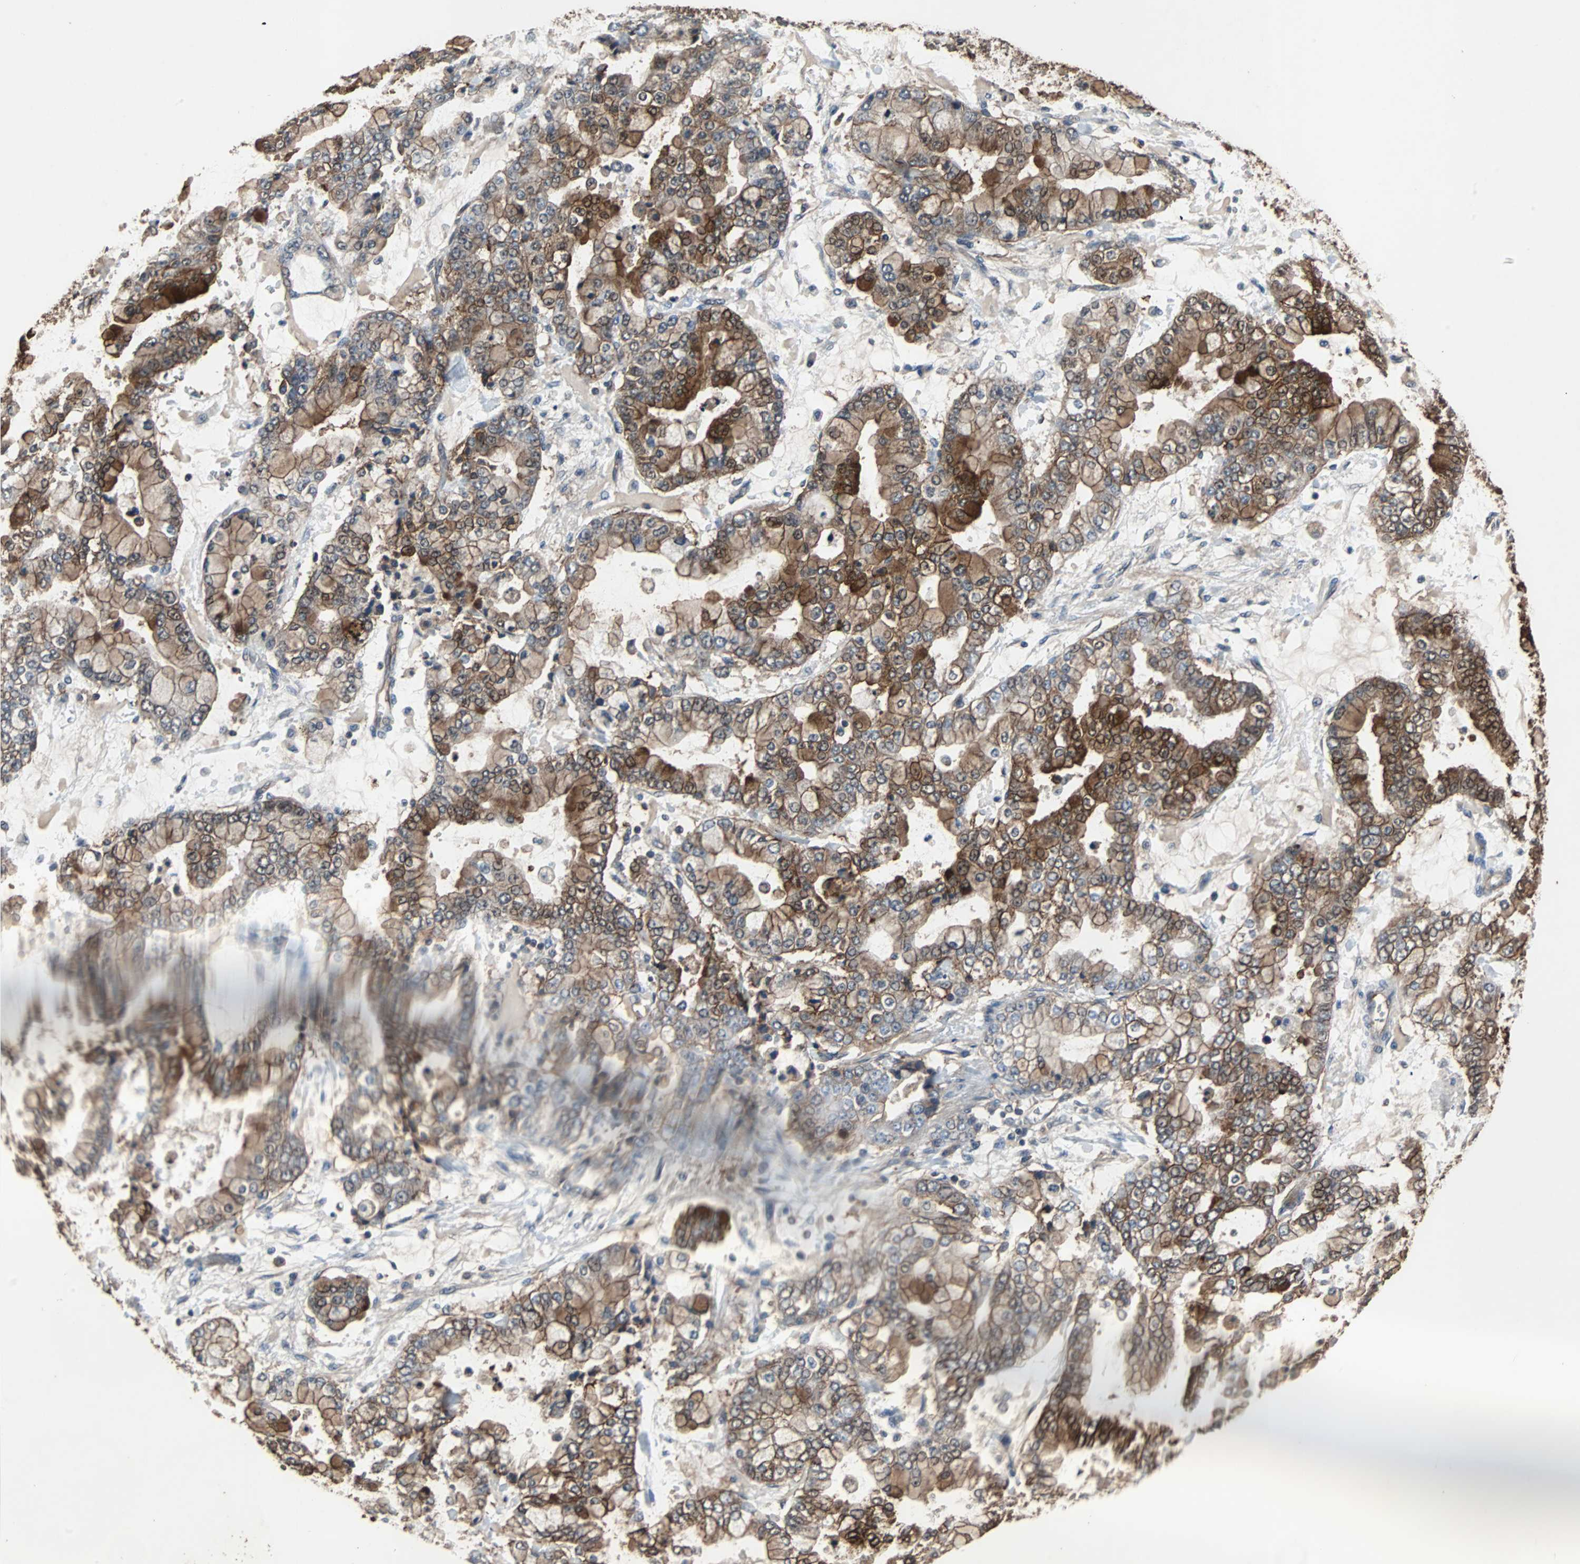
{"staining": {"intensity": "strong", "quantity": ">75%", "location": "cytoplasmic/membranous"}, "tissue": "stomach cancer", "cell_type": "Tumor cells", "image_type": "cancer", "snomed": [{"axis": "morphology", "description": "Adenocarcinoma, NOS"}, {"axis": "topography", "description": "Stomach"}], "caption": "Stomach cancer was stained to show a protein in brown. There is high levels of strong cytoplasmic/membranous expression in approximately >75% of tumor cells.", "gene": "NDRG1", "patient": {"sex": "male", "age": 76}}